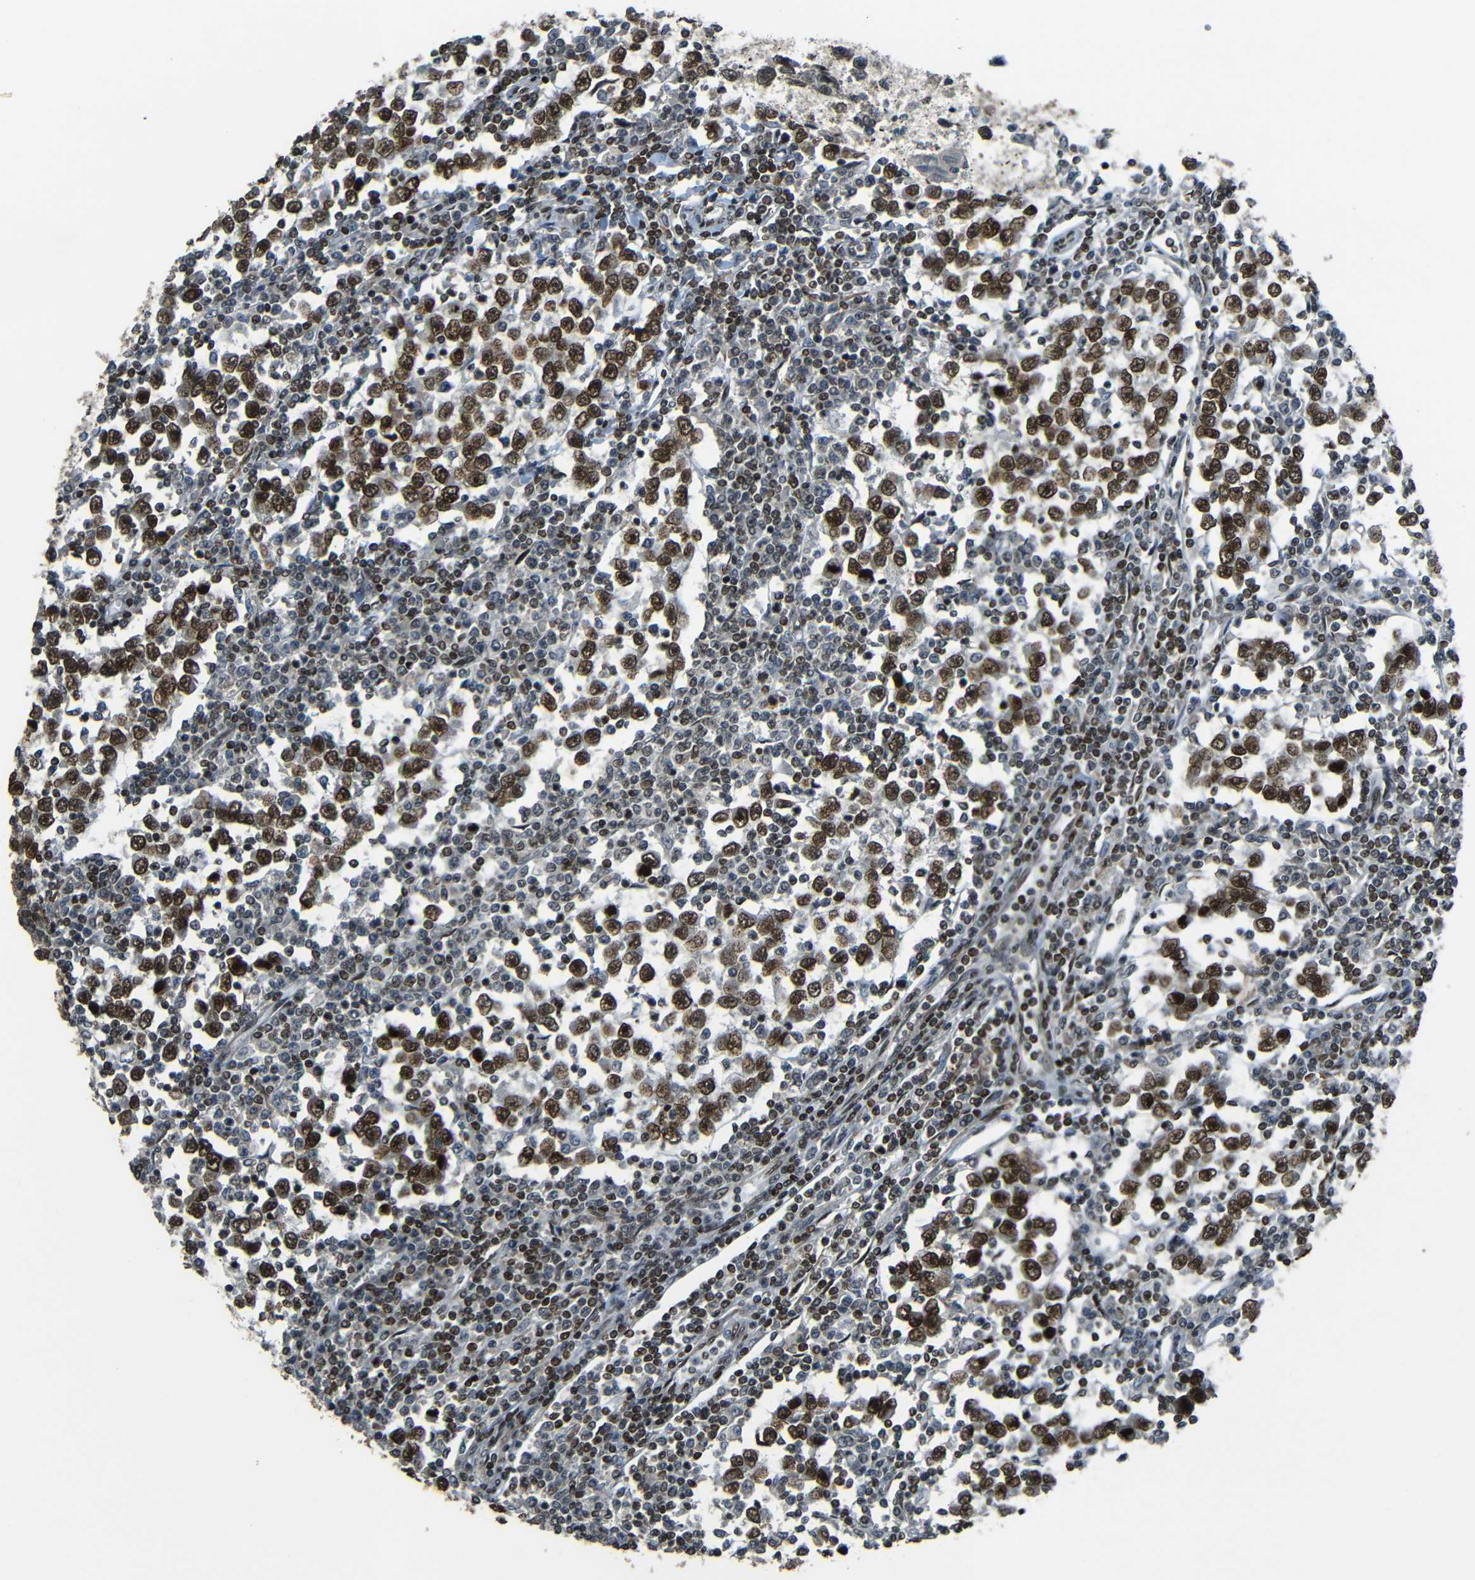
{"staining": {"intensity": "moderate", "quantity": ">75%", "location": "nuclear"}, "tissue": "testis cancer", "cell_type": "Tumor cells", "image_type": "cancer", "snomed": [{"axis": "morphology", "description": "Seminoma, NOS"}, {"axis": "topography", "description": "Testis"}], "caption": "Human testis seminoma stained with a protein marker shows moderate staining in tumor cells.", "gene": "PSIP1", "patient": {"sex": "male", "age": 65}}